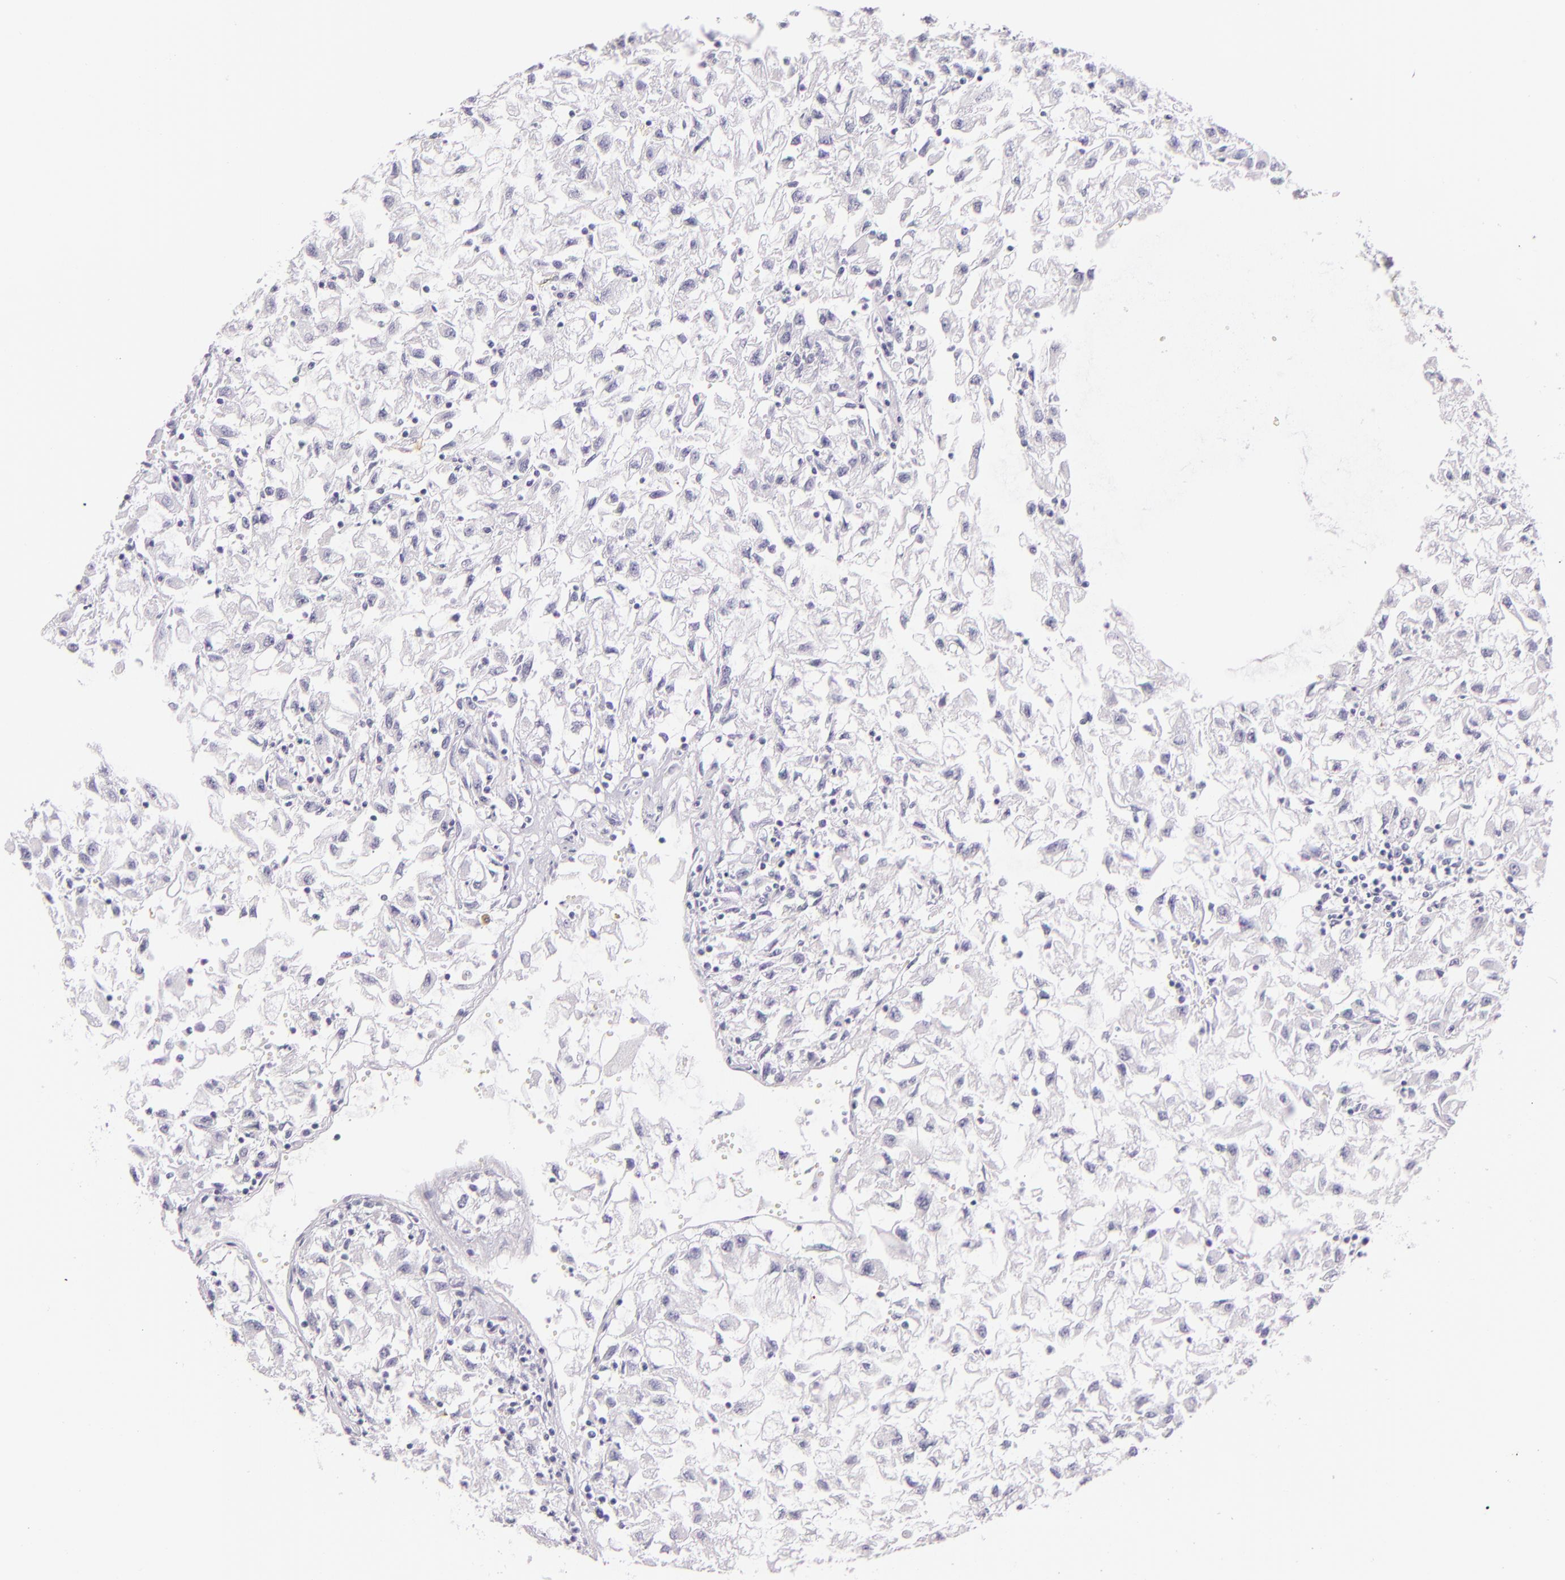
{"staining": {"intensity": "negative", "quantity": "none", "location": "none"}, "tissue": "renal cancer", "cell_type": "Tumor cells", "image_type": "cancer", "snomed": [{"axis": "morphology", "description": "Adenocarcinoma, NOS"}, {"axis": "topography", "description": "Kidney"}], "caption": "Adenocarcinoma (renal) was stained to show a protein in brown. There is no significant staining in tumor cells.", "gene": "SELP", "patient": {"sex": "male", "age": 59}}